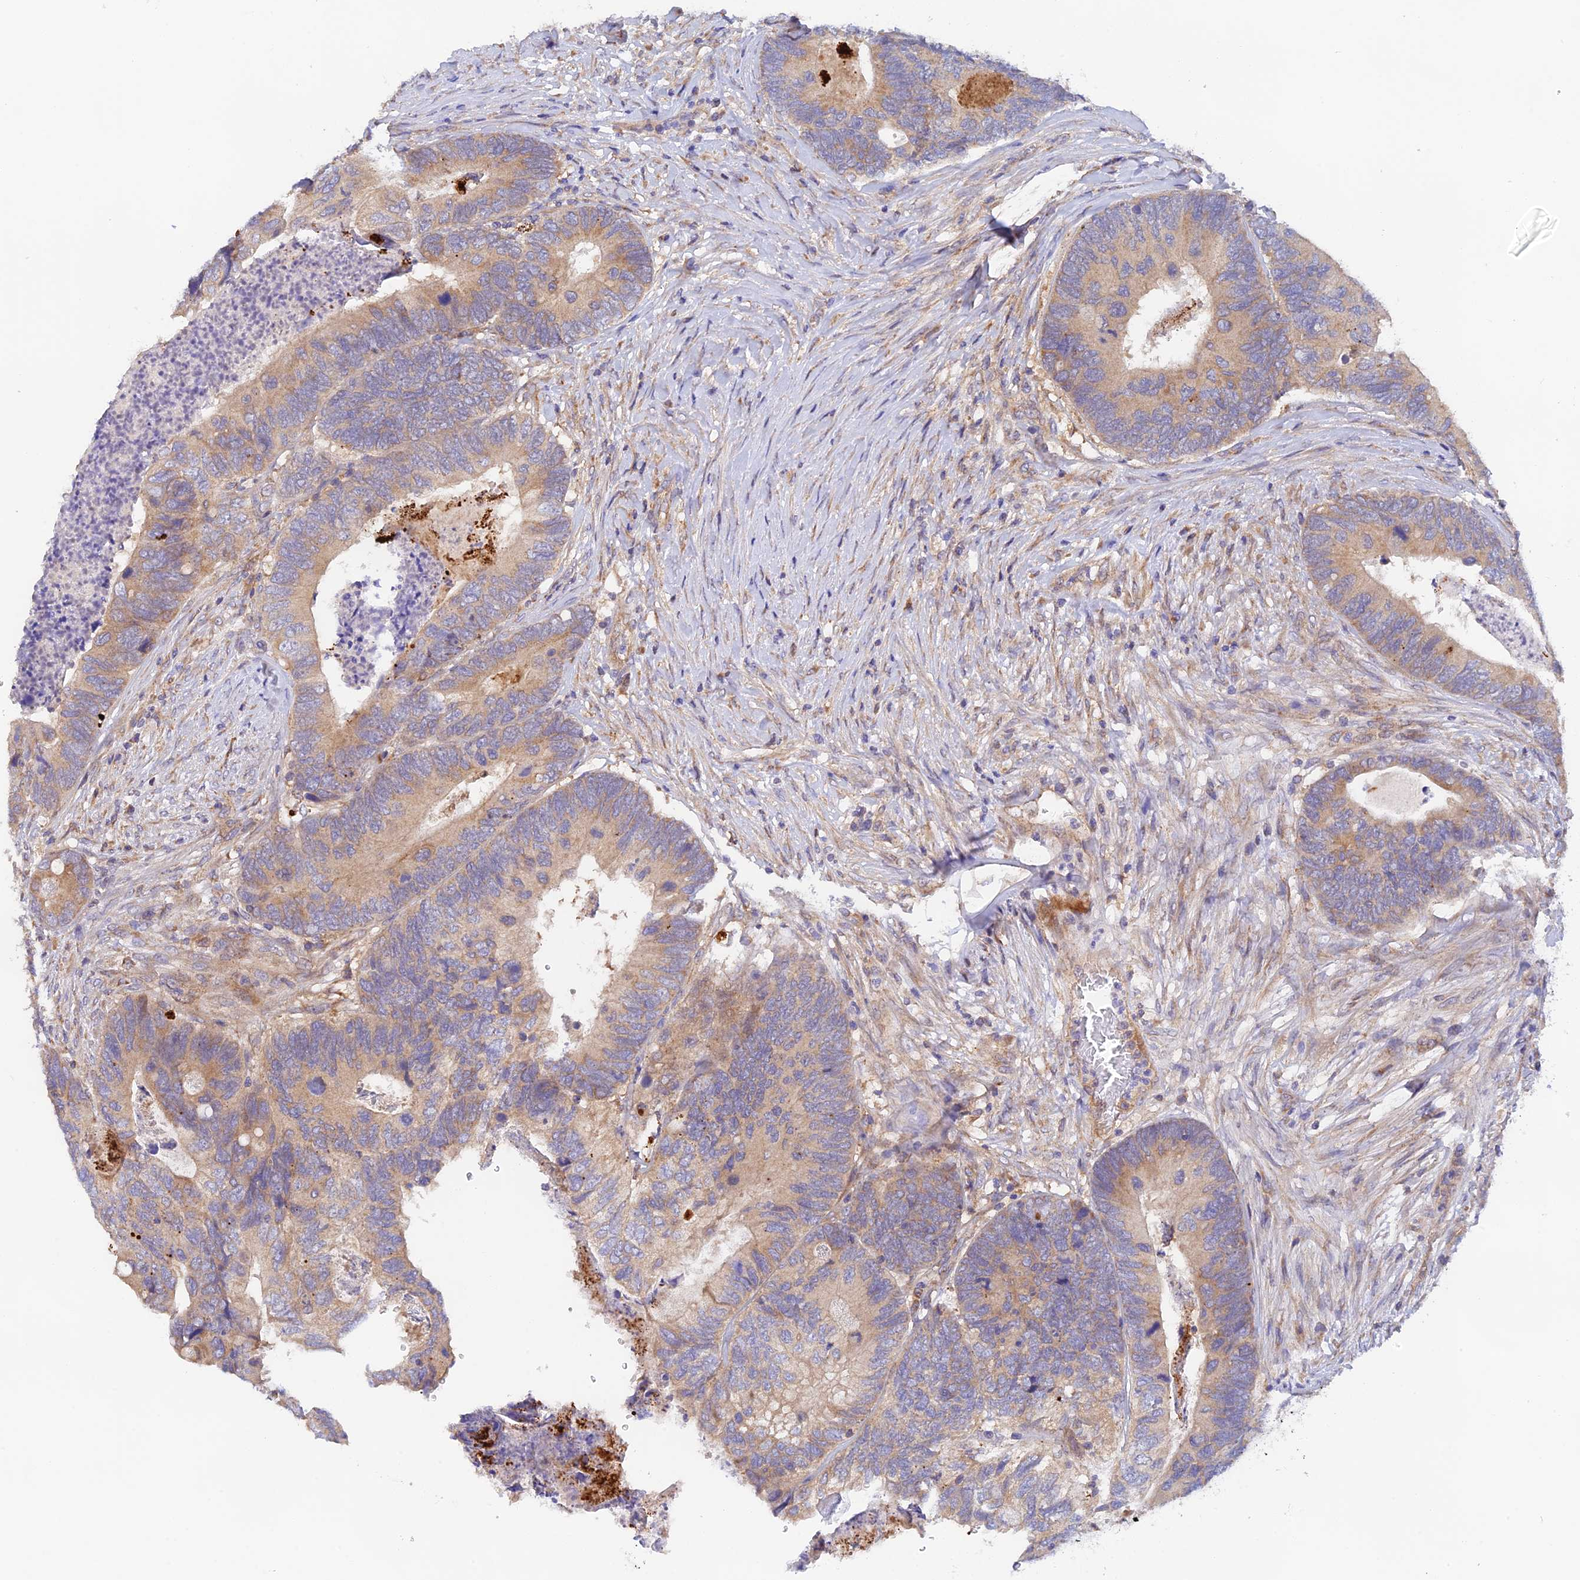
{"staining": {"intensity": "weak", "quantity": ">75%", "location": "cytoplasmic/membranous"}, "tissue": "colorectal cancer", "cell_type": "Tumor cells", "image_type": "cancer", "snomed": [{"axis": "morphology", "description": "Adenocarcinoma, NOS"}, {"axis": "topography", "description": "Colon"}], "caption": "Colorectal cancer was stained to show a protein in brown. There is low levels of weak cytoplasmic/membranous expression in approximately >75% of tumor cells. The protein of interest is stained brown, and the nuclei are stained in blue (DAB IHC with brightfield microscopy, high magnification).", "gene": "RANBP6", "patient": {"sex": "female", "age": 67}}